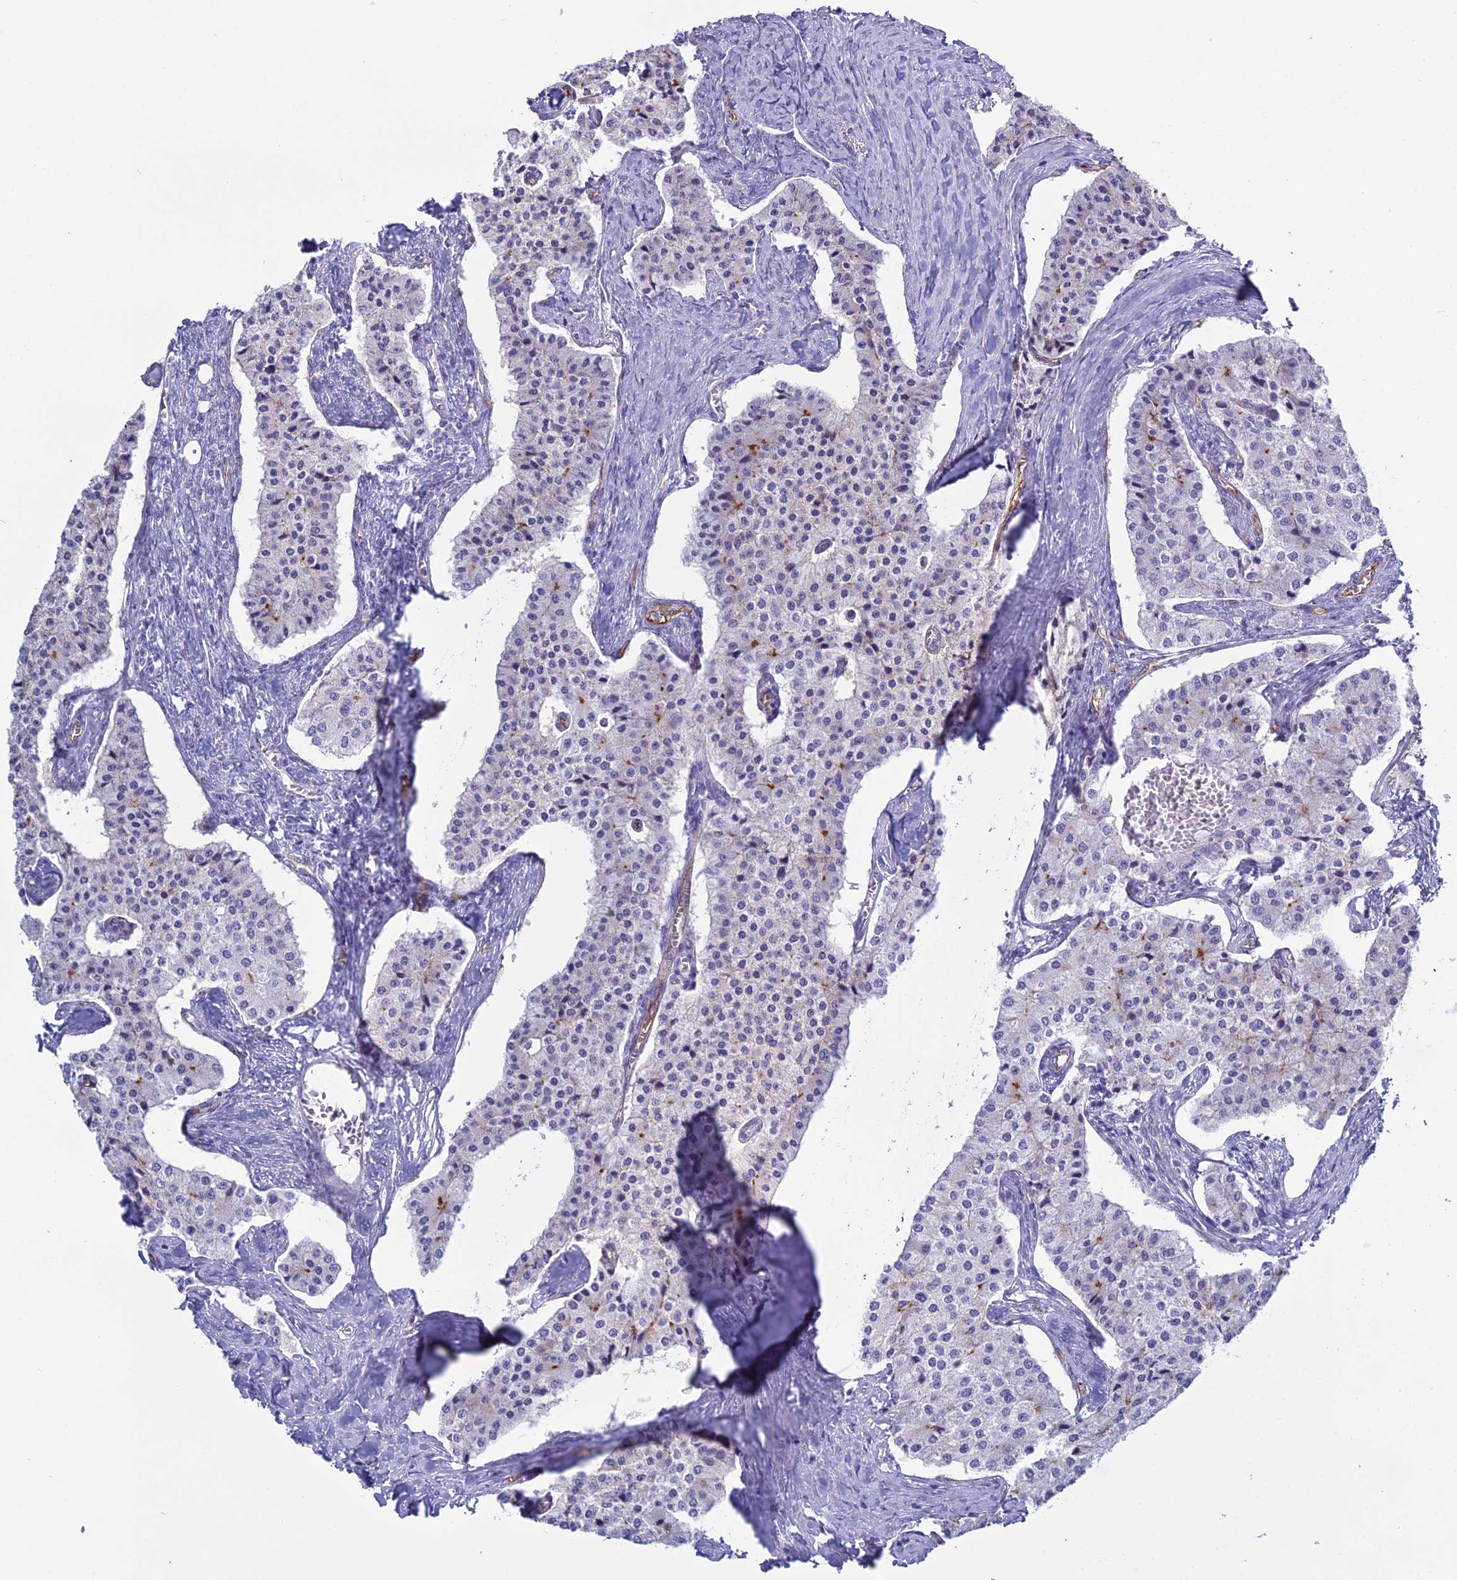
{"staining": {"intensity": "negative", "quantity": "none", "location": "none"}, "tissue": "carcinoid", "cell_type": "Tumor cells", "image_type": "cancer", "snomed": [{"axis": "morphology", "description": "Carcinoid, malignant, NOS"}, {"axis": "topography", "description": "Colon"}], "caption": "Immunohistochemistry photomicrograph of human carcinoid (malignant) stained for a protein (brown), which demonstrates no staining in tumor cells.", "gene": "ACE", "patient": {"sex": "female", "age": 52}}